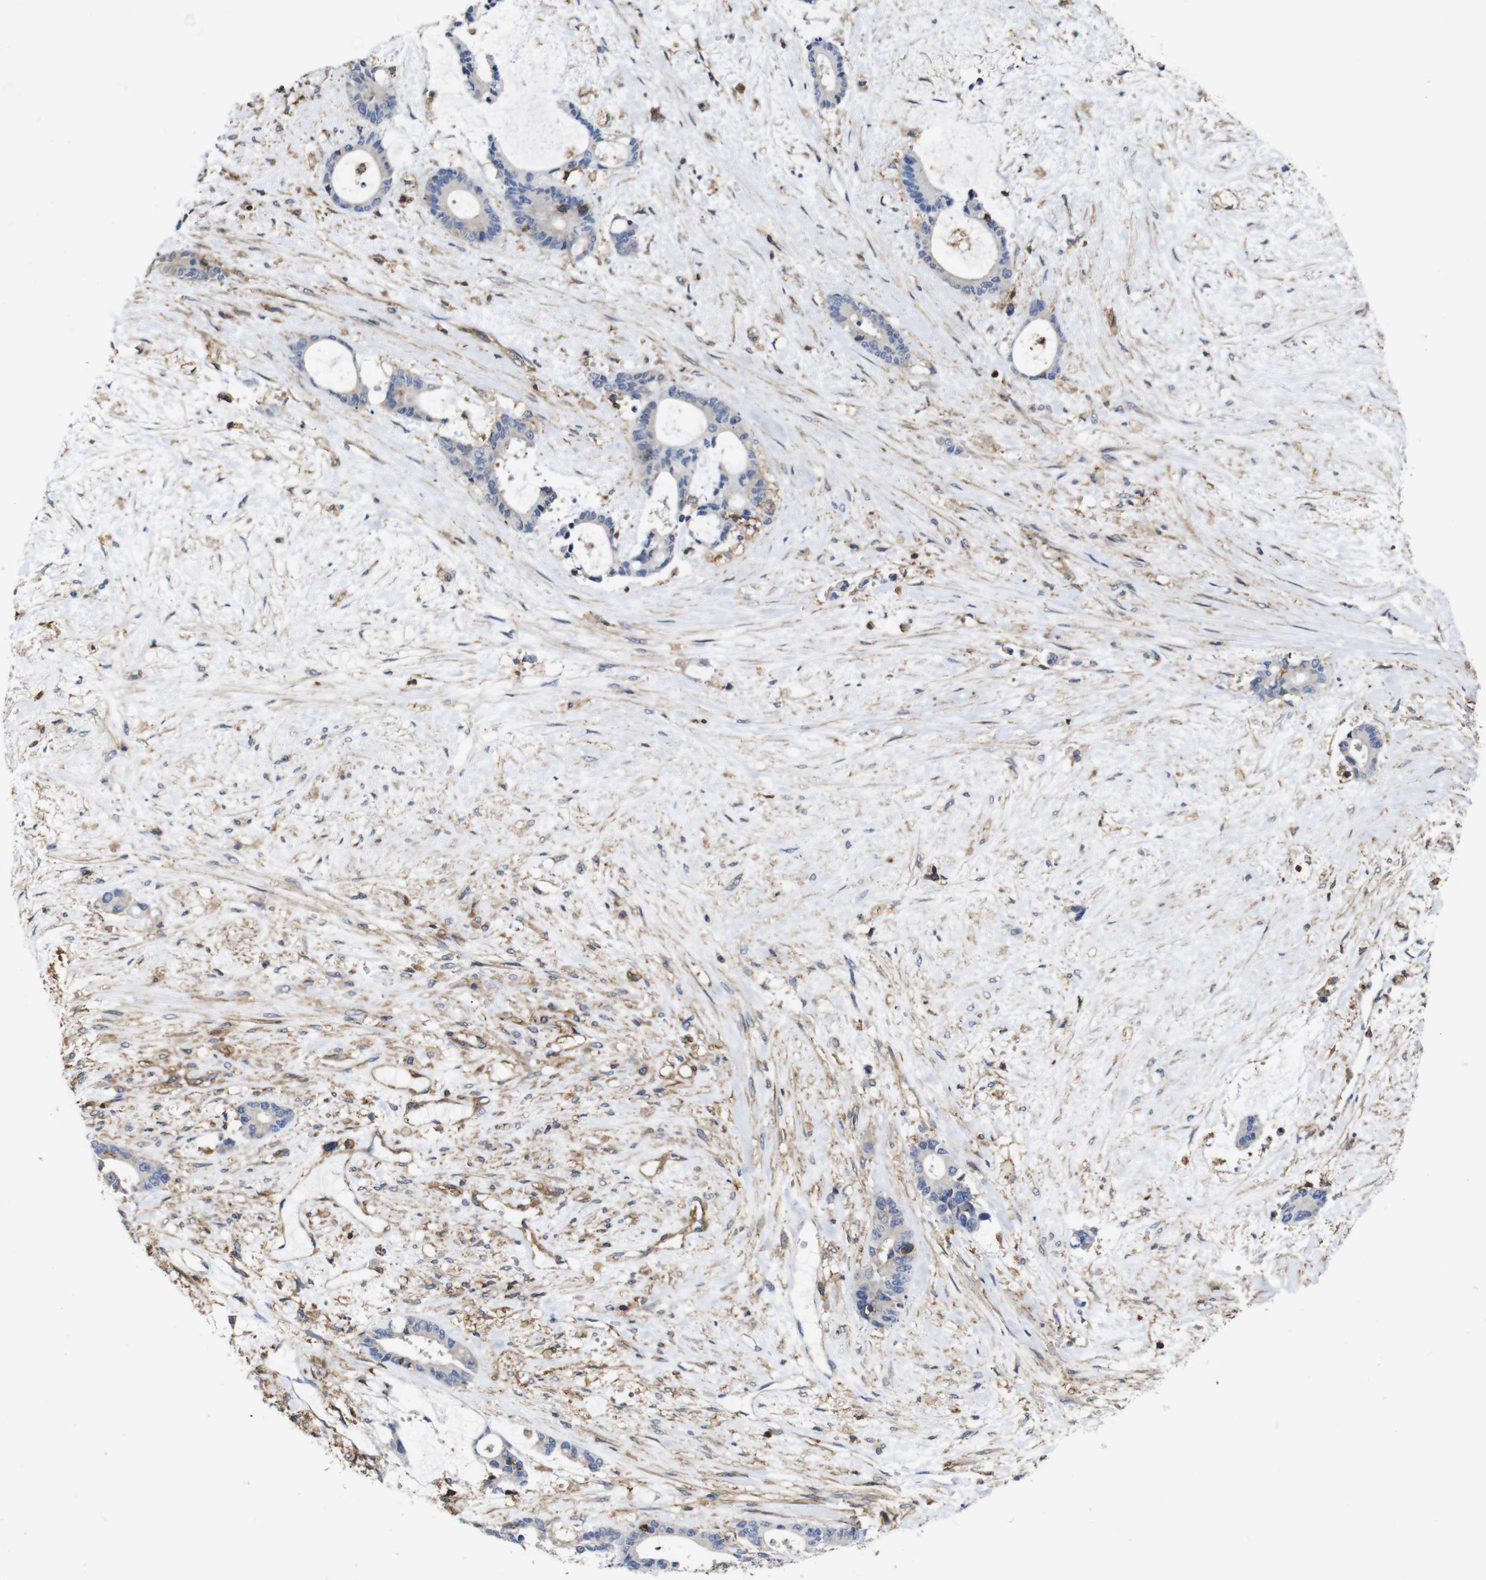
{"staining": {"intensity": "negative", "quantity": "none", "location": "none"}, "tissue": "liver cancer", "cell_type": "Tumor cells", "image_type": "cancer", "snomed": [{"axis": "morphology", "description": "Normal tissue, NOS"}, {"axis": "morphology", "description": "Cholangiocarcinoma"}, {"axis": "topography", "description": "Liver"}, {"axis": "topography", "description": "Peripheral nerve tissue"}], "caption": "IHC micrograph of neoplastic tissue: liver cholangiocarcinoma stained with DAB (3,3'-diaminobenzidine) reveals no significant protein positivity in tumor cells.", "gene": "PI4KA", "patient": {"sex": "female", "age": 73}}